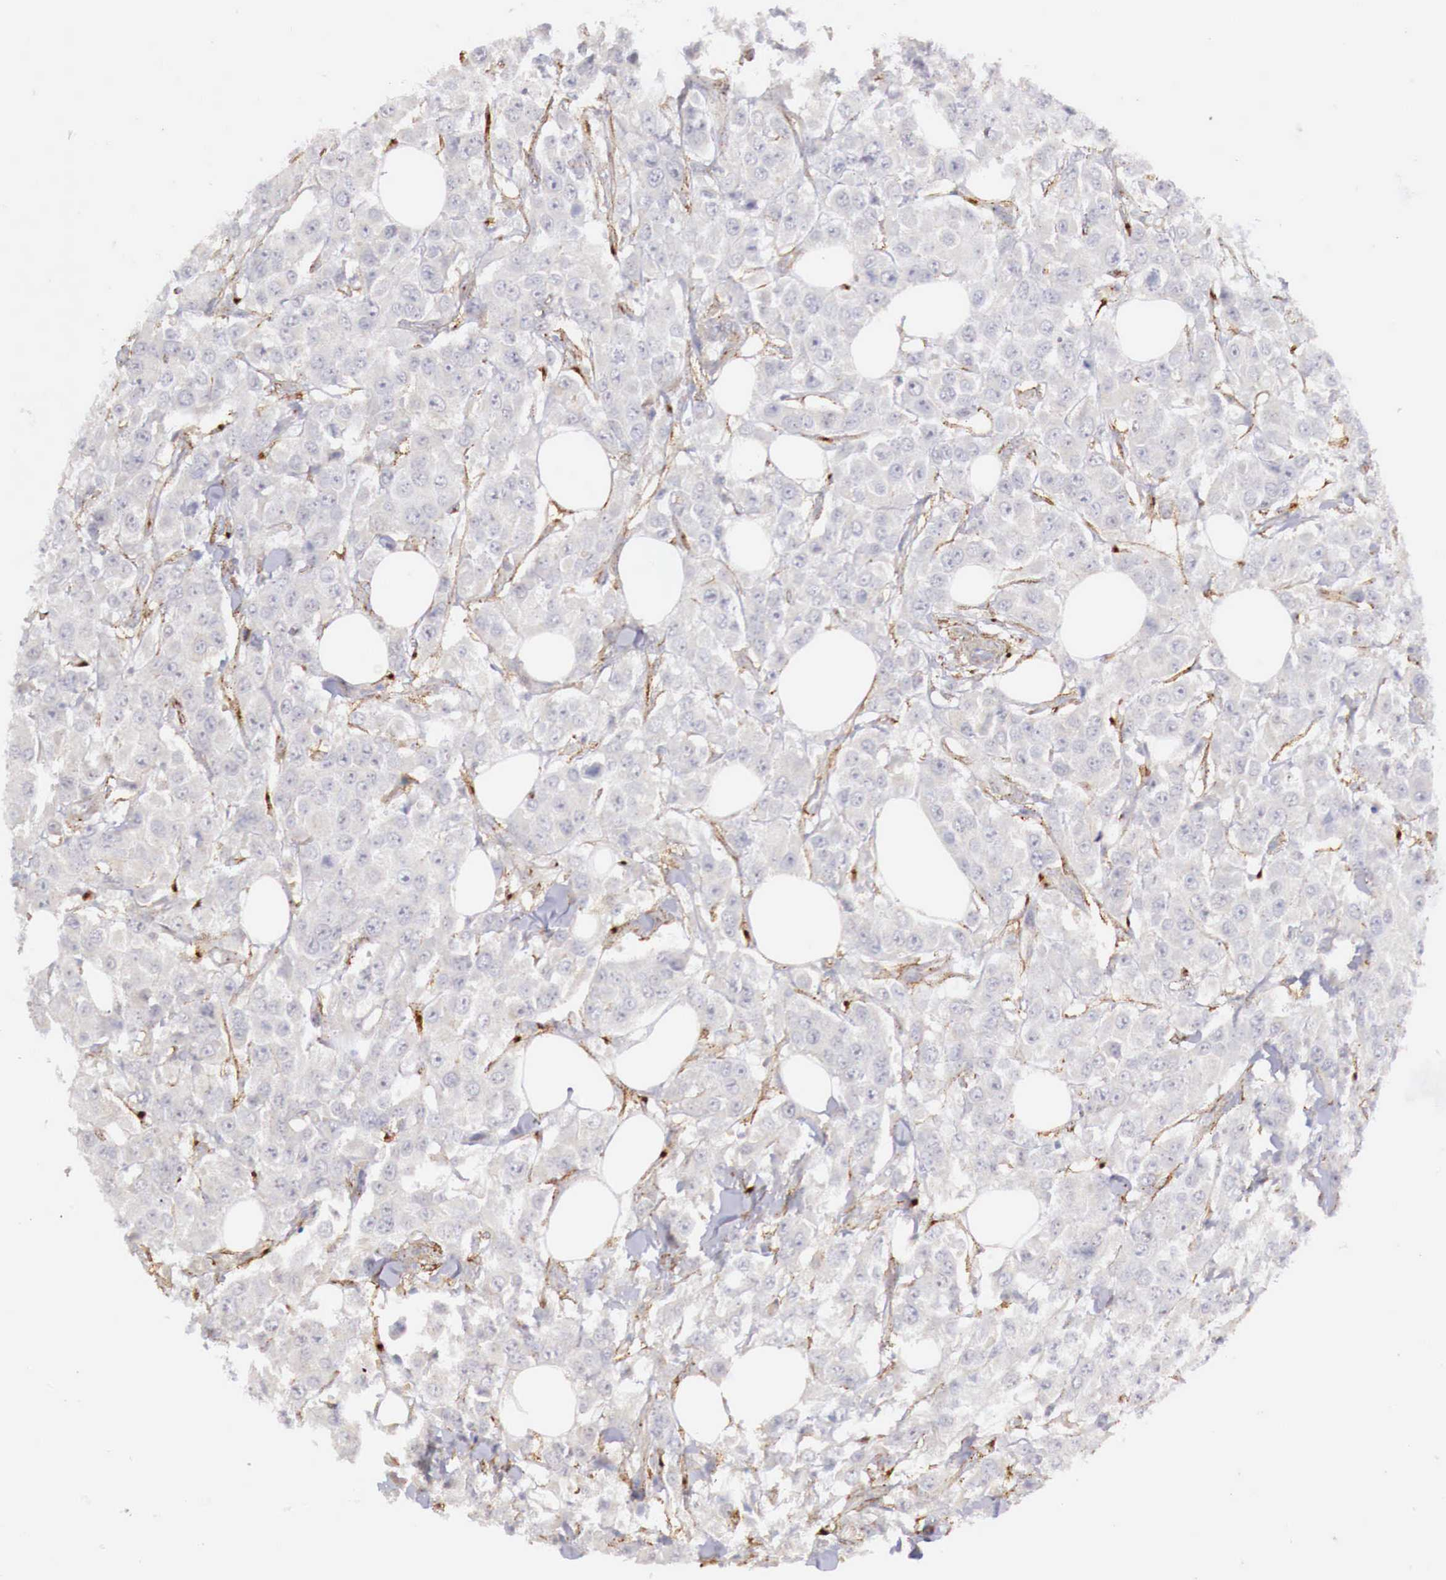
{"staining": {"intensity": "negative", "quantity": "none", "location": "none"}, "tissue": "breast cancer", "cell_type": "Tumor cells", "image_type": "cancer", "snomed": [{"axis": "morphology", "description": "Duct carcinoma"}, {"axis": "topography", "description": "Breast"}], "caption": "A micrograph of invasive ductal carcinoma (breast) stained for a protein demonstrates no brown staining in tumor cells. (Brightfield microscopy of DAB (3,3'-diaminobenzidine) immunohistochemistry at high magnification).", "gene": "KLHDC7B", "patient": {"sex": "female", "age": 58}}